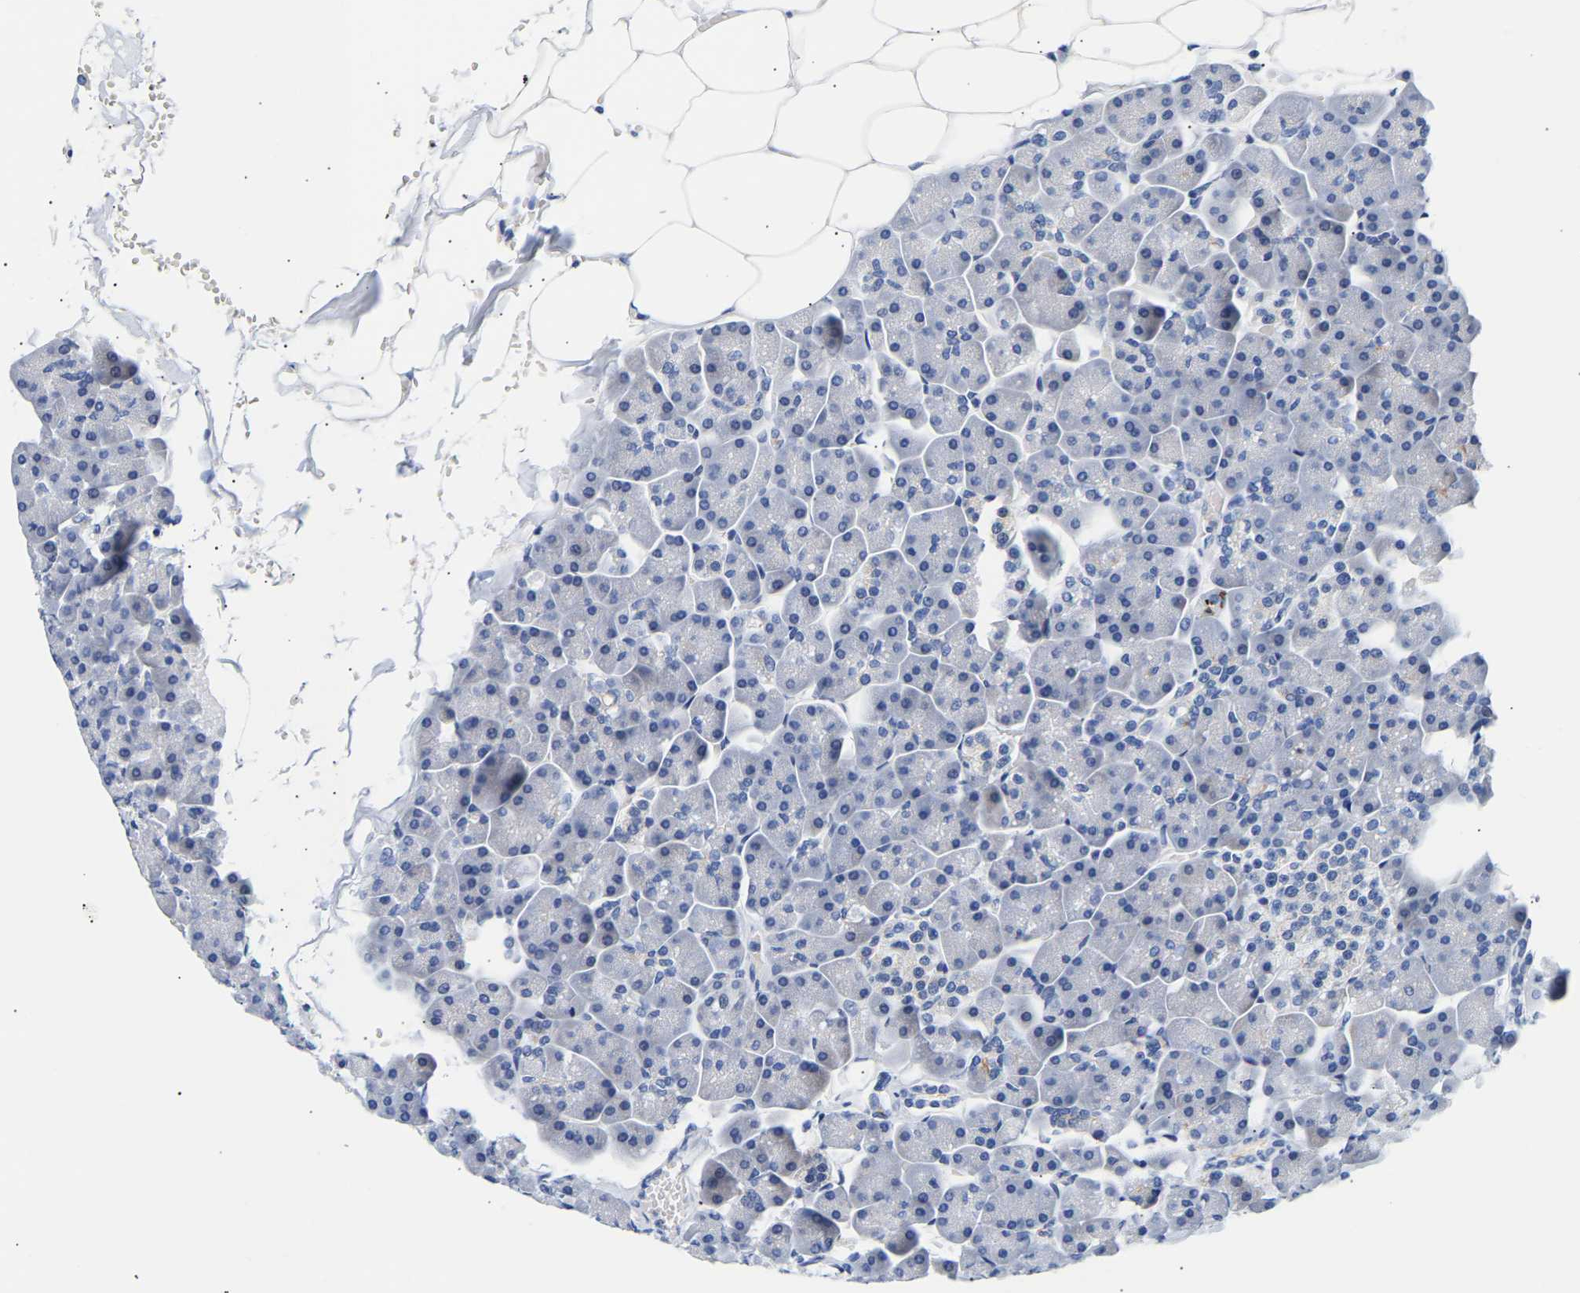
{"staining": {"intensity": "negative", "quantity": "none", "location": "none"}, "tissue": "pancreas", "cell_type": "Exocrine glandular cells", "image_type": "normal", "snomed": [{"axis": "morphology", "description": "Normal tissue, NOS"}, {"axis": "topography", "description": "Pancreas"}], "caption": "IHC photomicrograph of unremarkable pancreas: human pancreas stained with DAB demonstrates no significant protein staining in exocrine glandular cells. Nuclei are stained in blue.", "gene": "SPINK2", "patient": {"sex": "male", "age": 35}}